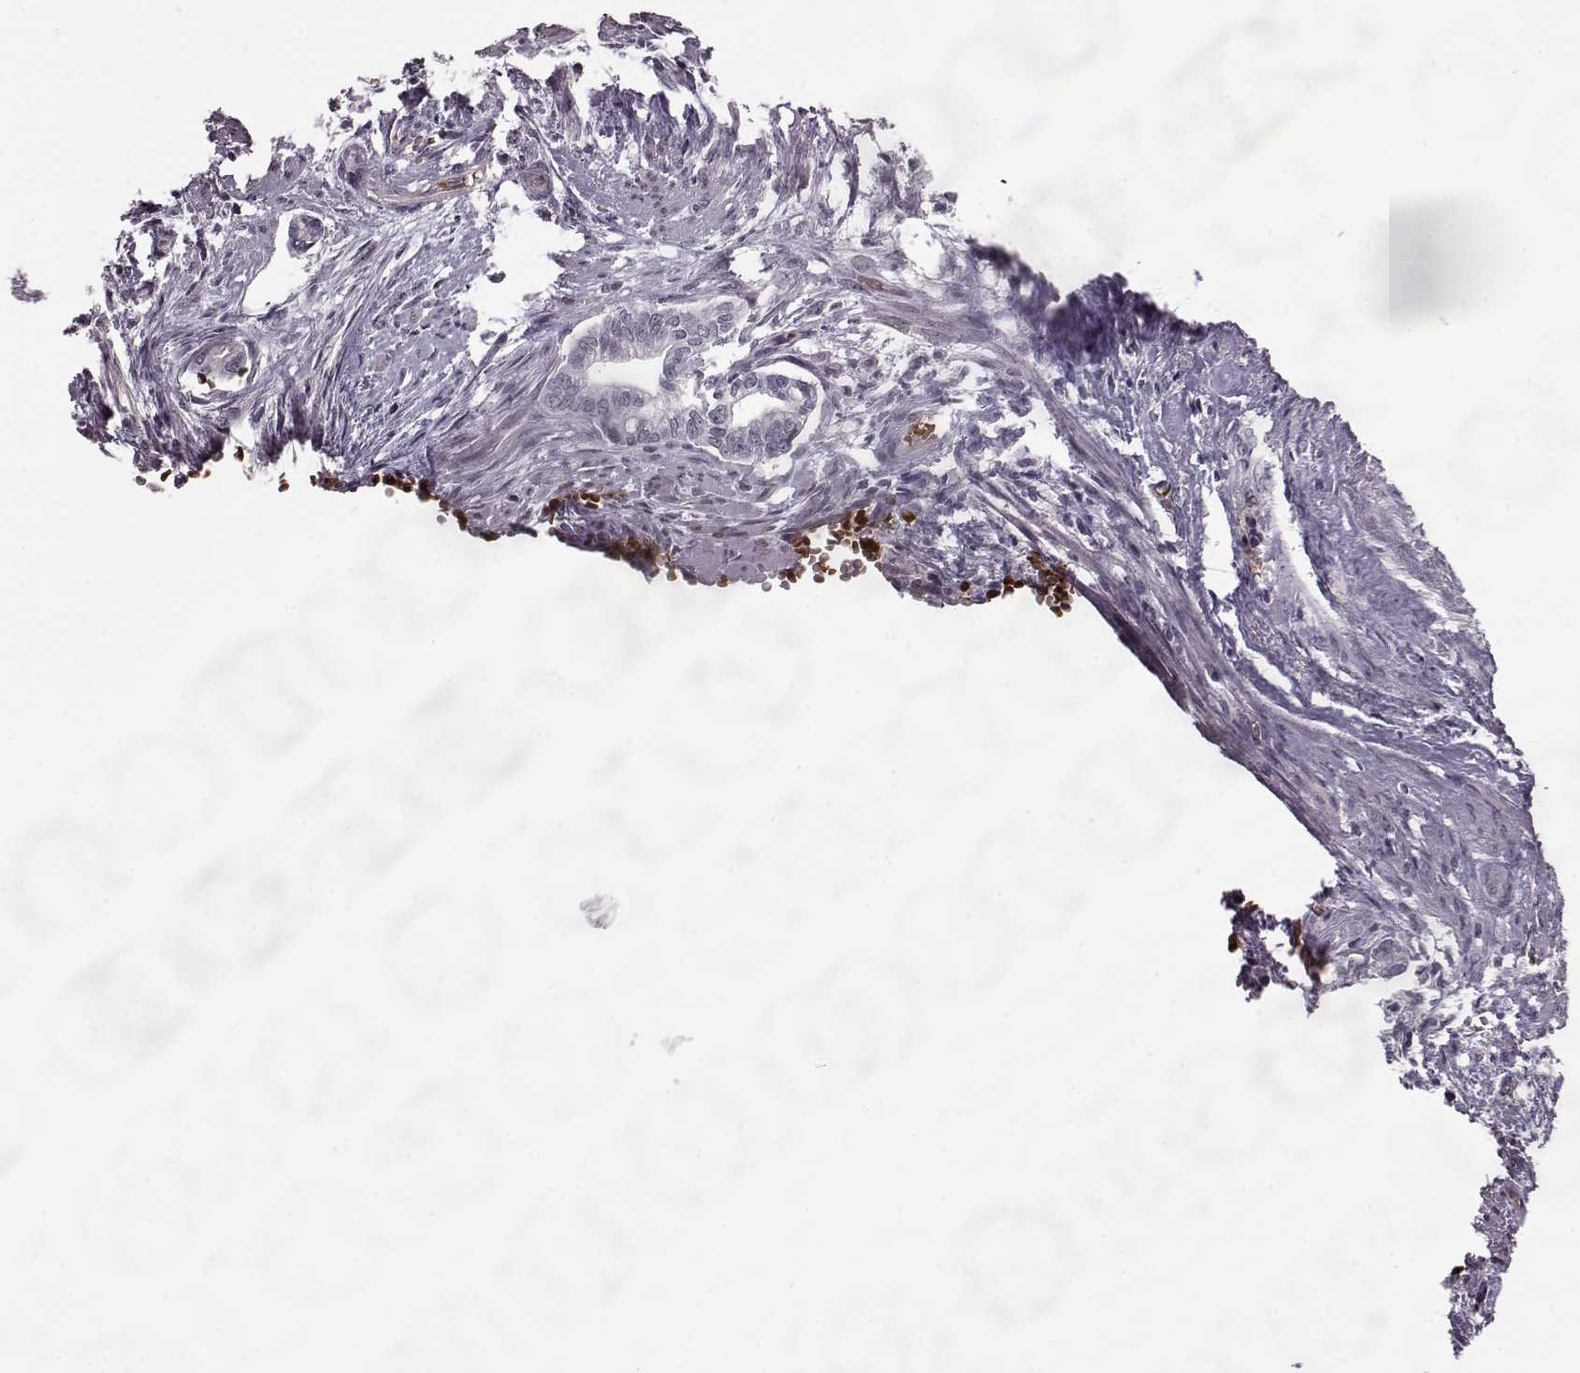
{"staining": {"intensity": "negative", "quantity": "none", "location": "none"}, "tissue": "cervical cancer", "cell_type": "Tumor cells", "image_type": "cancer", "snomed": [{"axis": "morphology", "description": "Adenocarcinoma, NOS"}, {"axis": "topography", "description": "Cervix"}], "caption": "High magnification brightfield microscopy of adenocarcinoma (cervical) stained with DAB (3,3'-diaminobenzidine) (brown) and counterstained with hematoxylin (blue): tumor cells show no significant positivity.", "gene": "PROP1", "patient": {"sex": "female", "age": 62}}